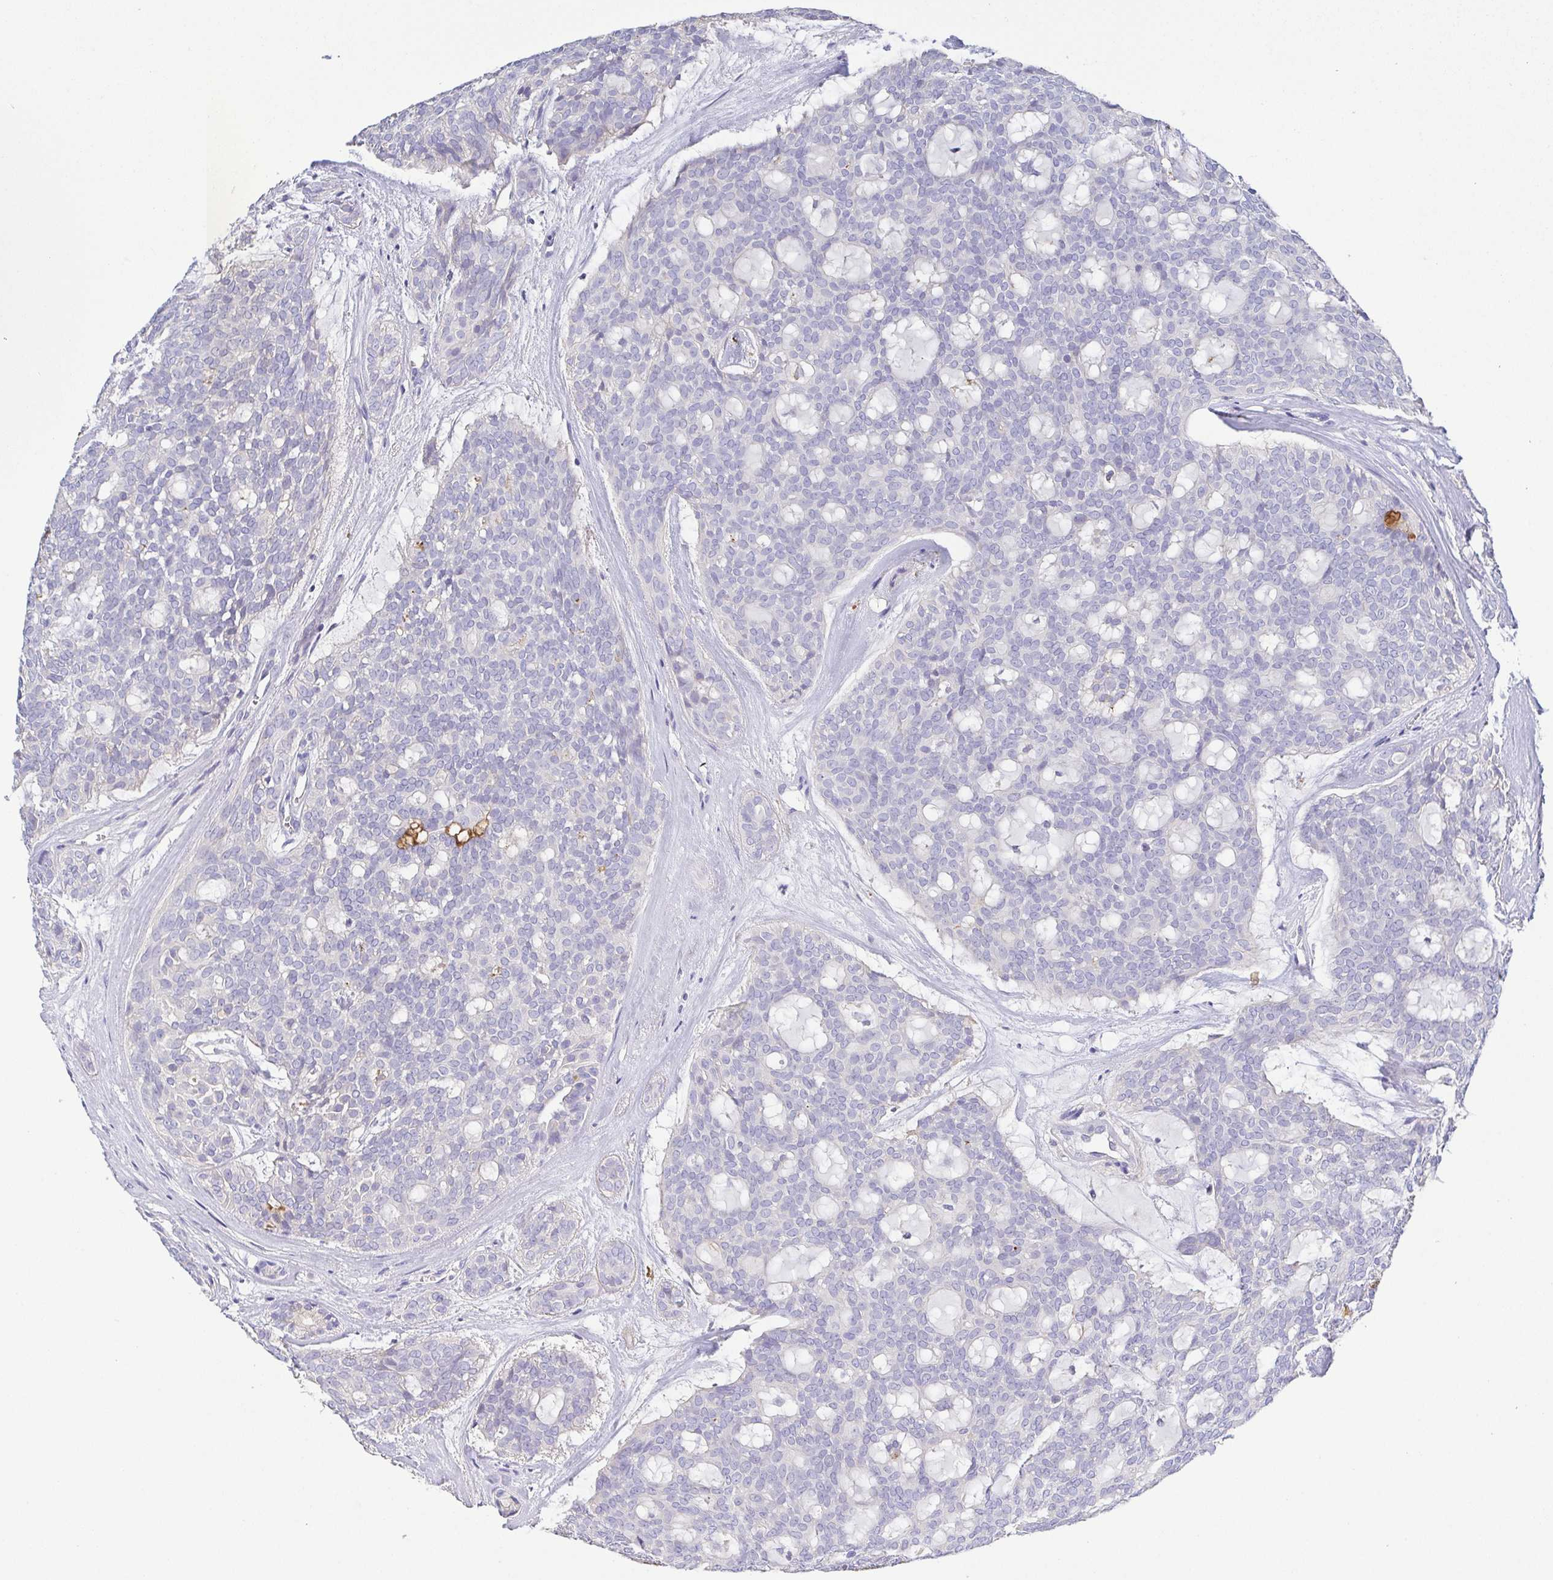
{"staining": {"intensity": "negative", "quantity": "none", "location": "none"}, "tissue": "head and neck cancer", "cell_type": "Tumor cells", "image_type": "cancer", "snomed": [{"axis": "morphology", "description": "Adenocarcinoma, NOS"}, {"axis": "topography", "description": "Head-Neck"}], "caption": "Immunohistochemistry (IHC) of head and neck adenocarcinoma exhibits no positivity in tumor cells.", "gene": "PKDREJ", "patient": {"sex": "male", "age": 66}}